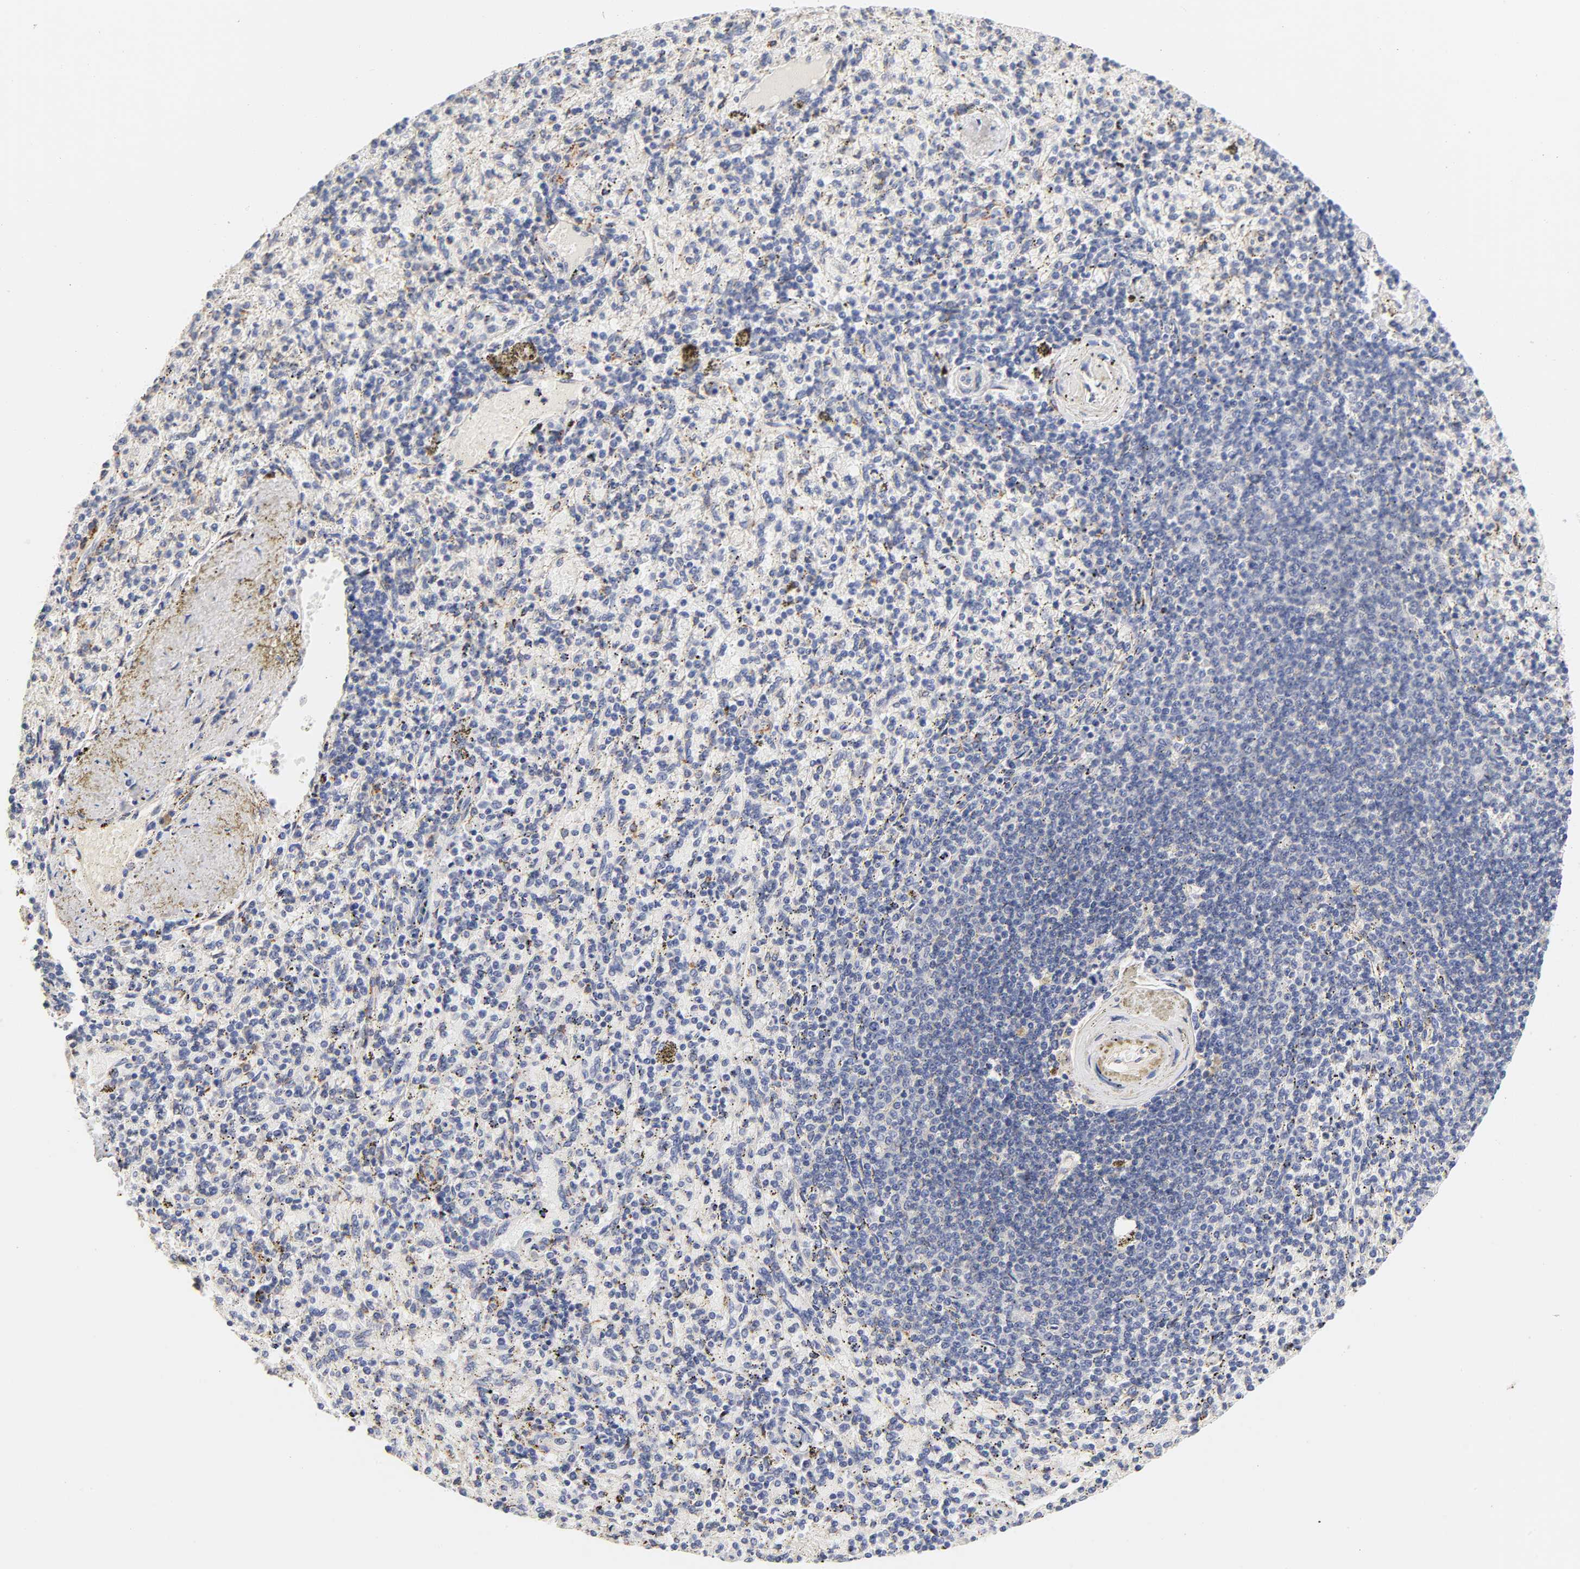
{"staining": {"intensity": "negative", "quantity": "none", "location": "none"}, "tissue": "spleen", "cell_type": "Cells in red pulp", "image_type": "normal", "snomed": [{"axis": "morphology", "description": "Normal tissue, NOS"}, {"axis": "topography", "description": "Spleen"}], "caption": "This is a histopathology image of immunohistochemistry staining of normal spleen, which shows no expression in cells in red pulp. (DAB immunohistochemistry, high magnification).", "gene": "LAMB1", "patient": {"sex": "female", "age": 43}}